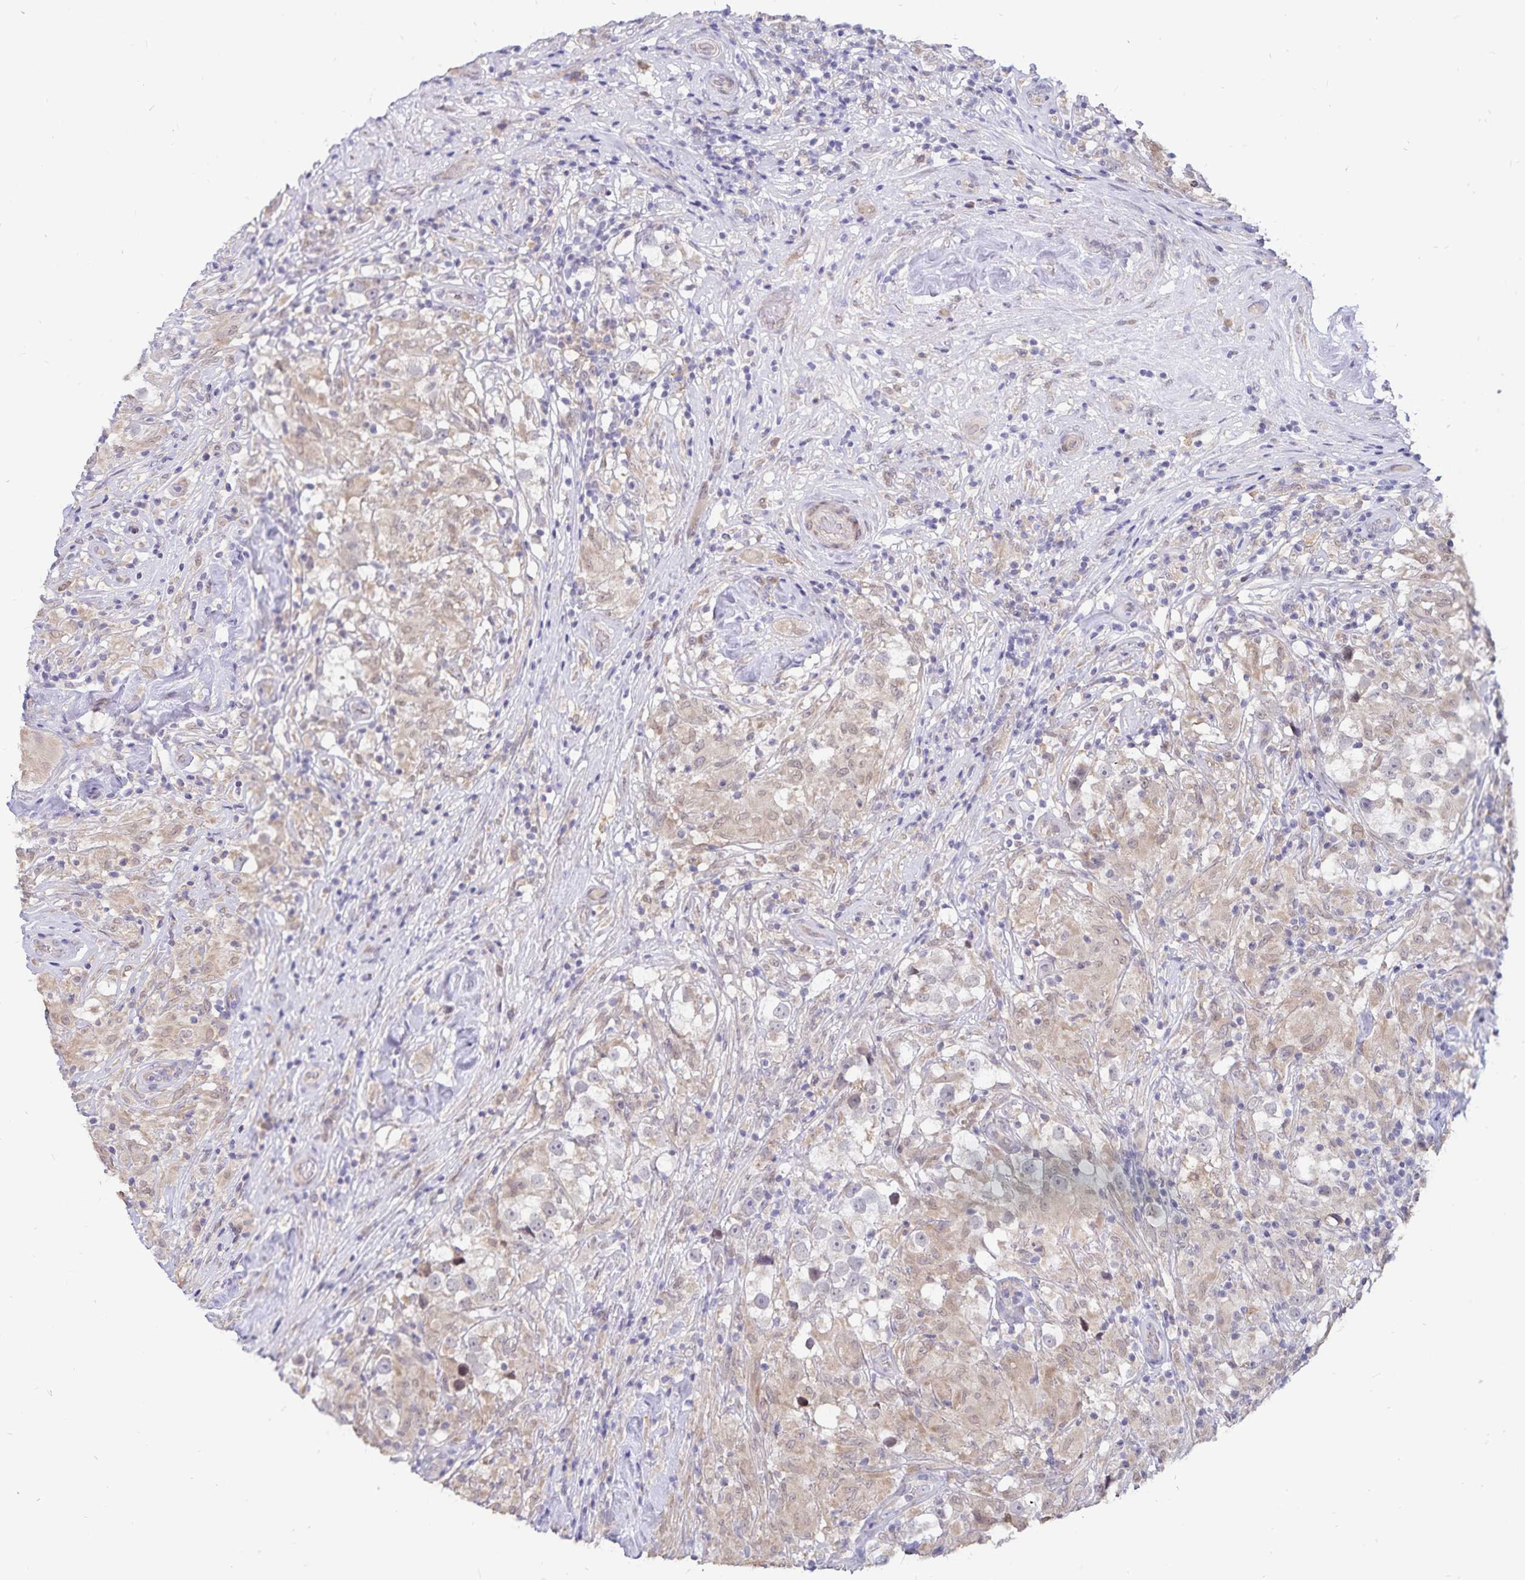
{"staining": {"intensity": "negative", "quantity": "none", "location": "none"}, "tissue": "testis cancer", "cell_type": "Tumor cells", "image_type": "cancer", "snomed": [{"axis": "morphology", "description": "Seminoma, NOS"}, {"axis": "topography", "description": "Testis"}], "caption": "This is an immunohistochemistry histopathology image of testis seminoma. There is no positivity in tumor cells.", "gene": "ATP2A2", "patient": {"sex": "male", "age": 46}}